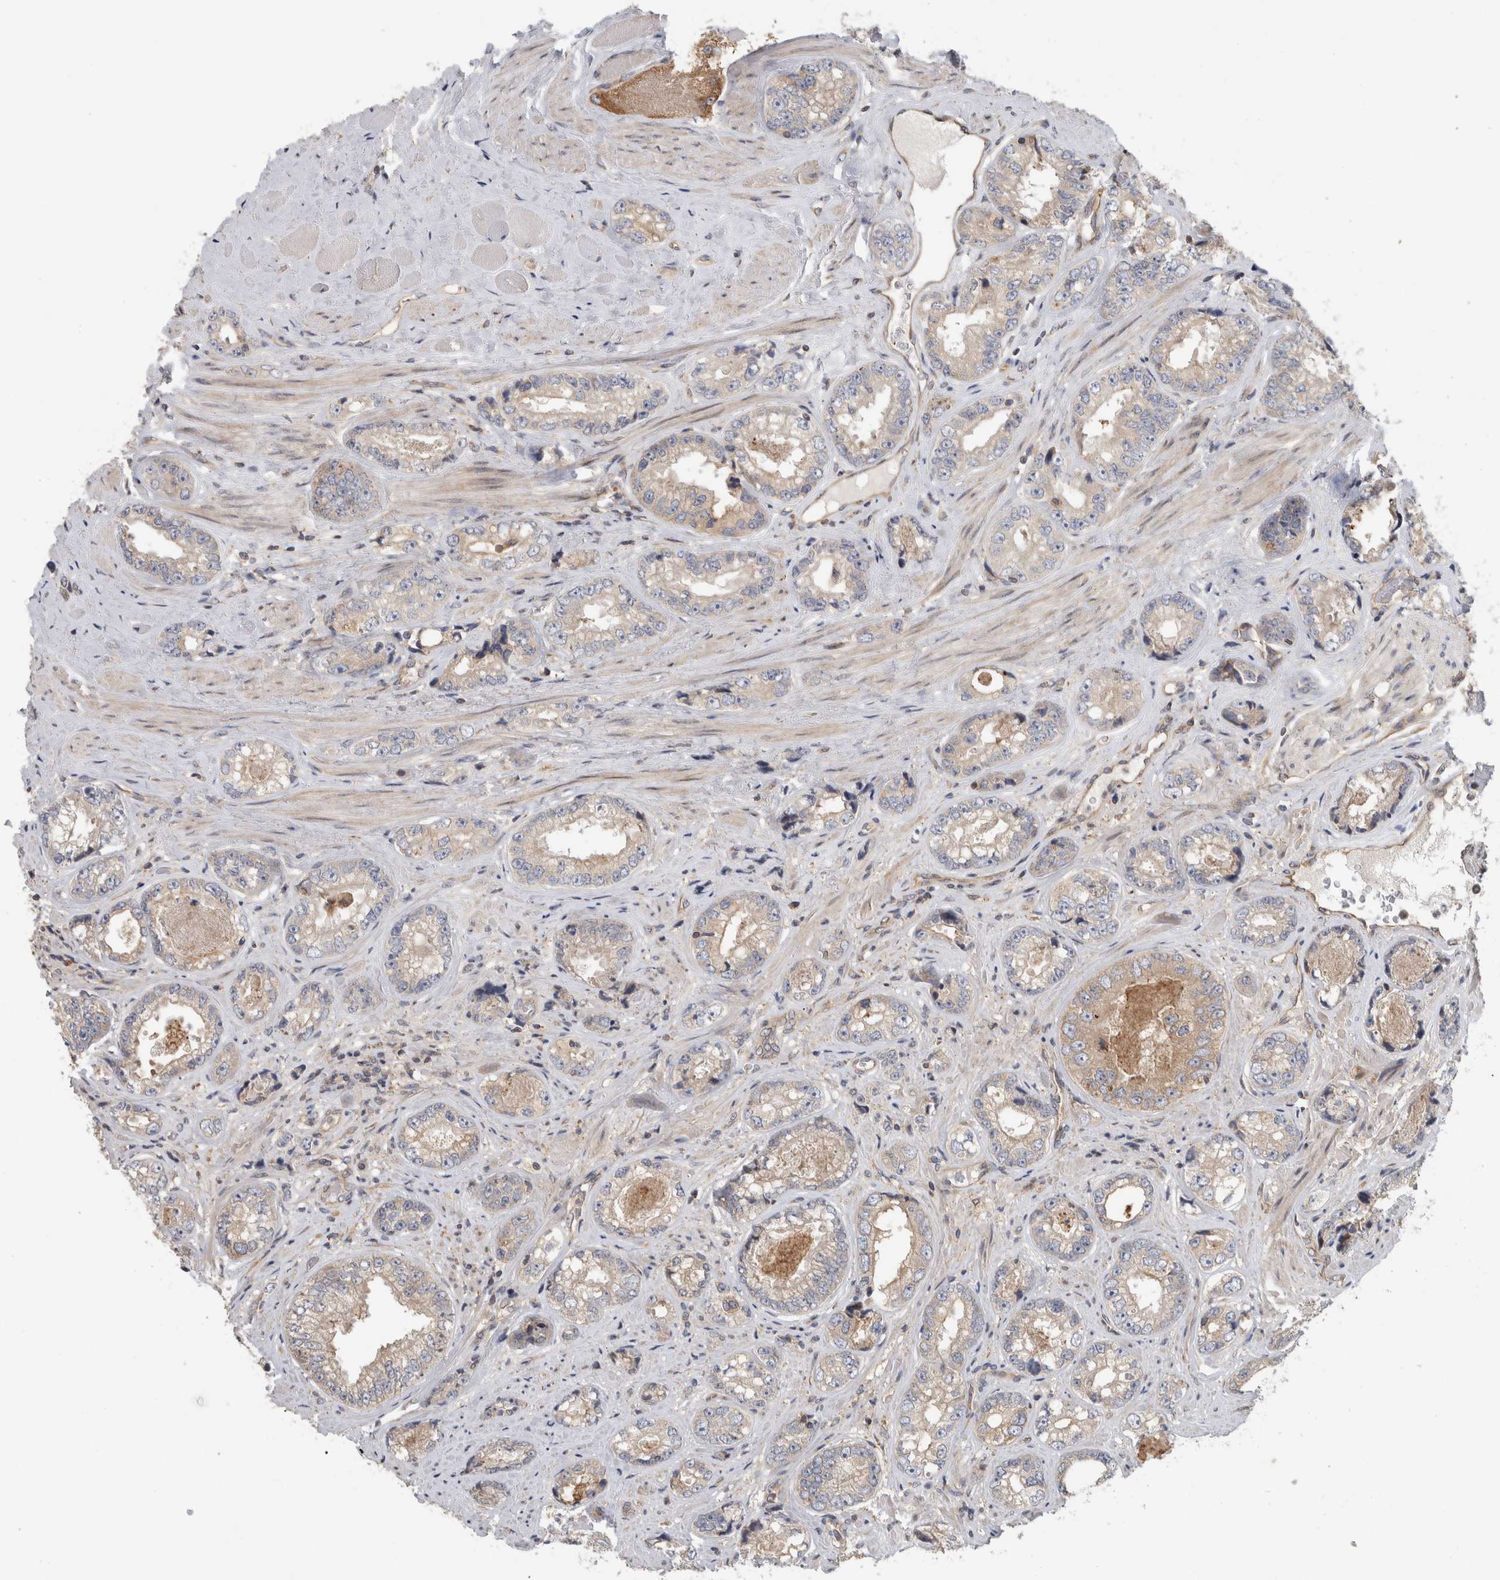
{"staining": {"intensity": "weak", "quantity": "25%-75%", "location": "cytoplasmic/membranous"}, "tissue": "prostate cancer", "cell_type": "Tumor cells", "image_type": "cancer", "snomed": [{"axis": "morphology", "description": "Adenocarcinoma, High grade"}, {"axis": "topography", "description": "Prostate"}], "caption": "Prostate cancer (high-grade adenocarcinoma) was stained to show a protein in brown. There is low levels of weak cytoplasmic/membranous expression in about 25%-75% of tumor cells.", "gene": "PARP6", "patient": {"sex": "male", "age": 61}}